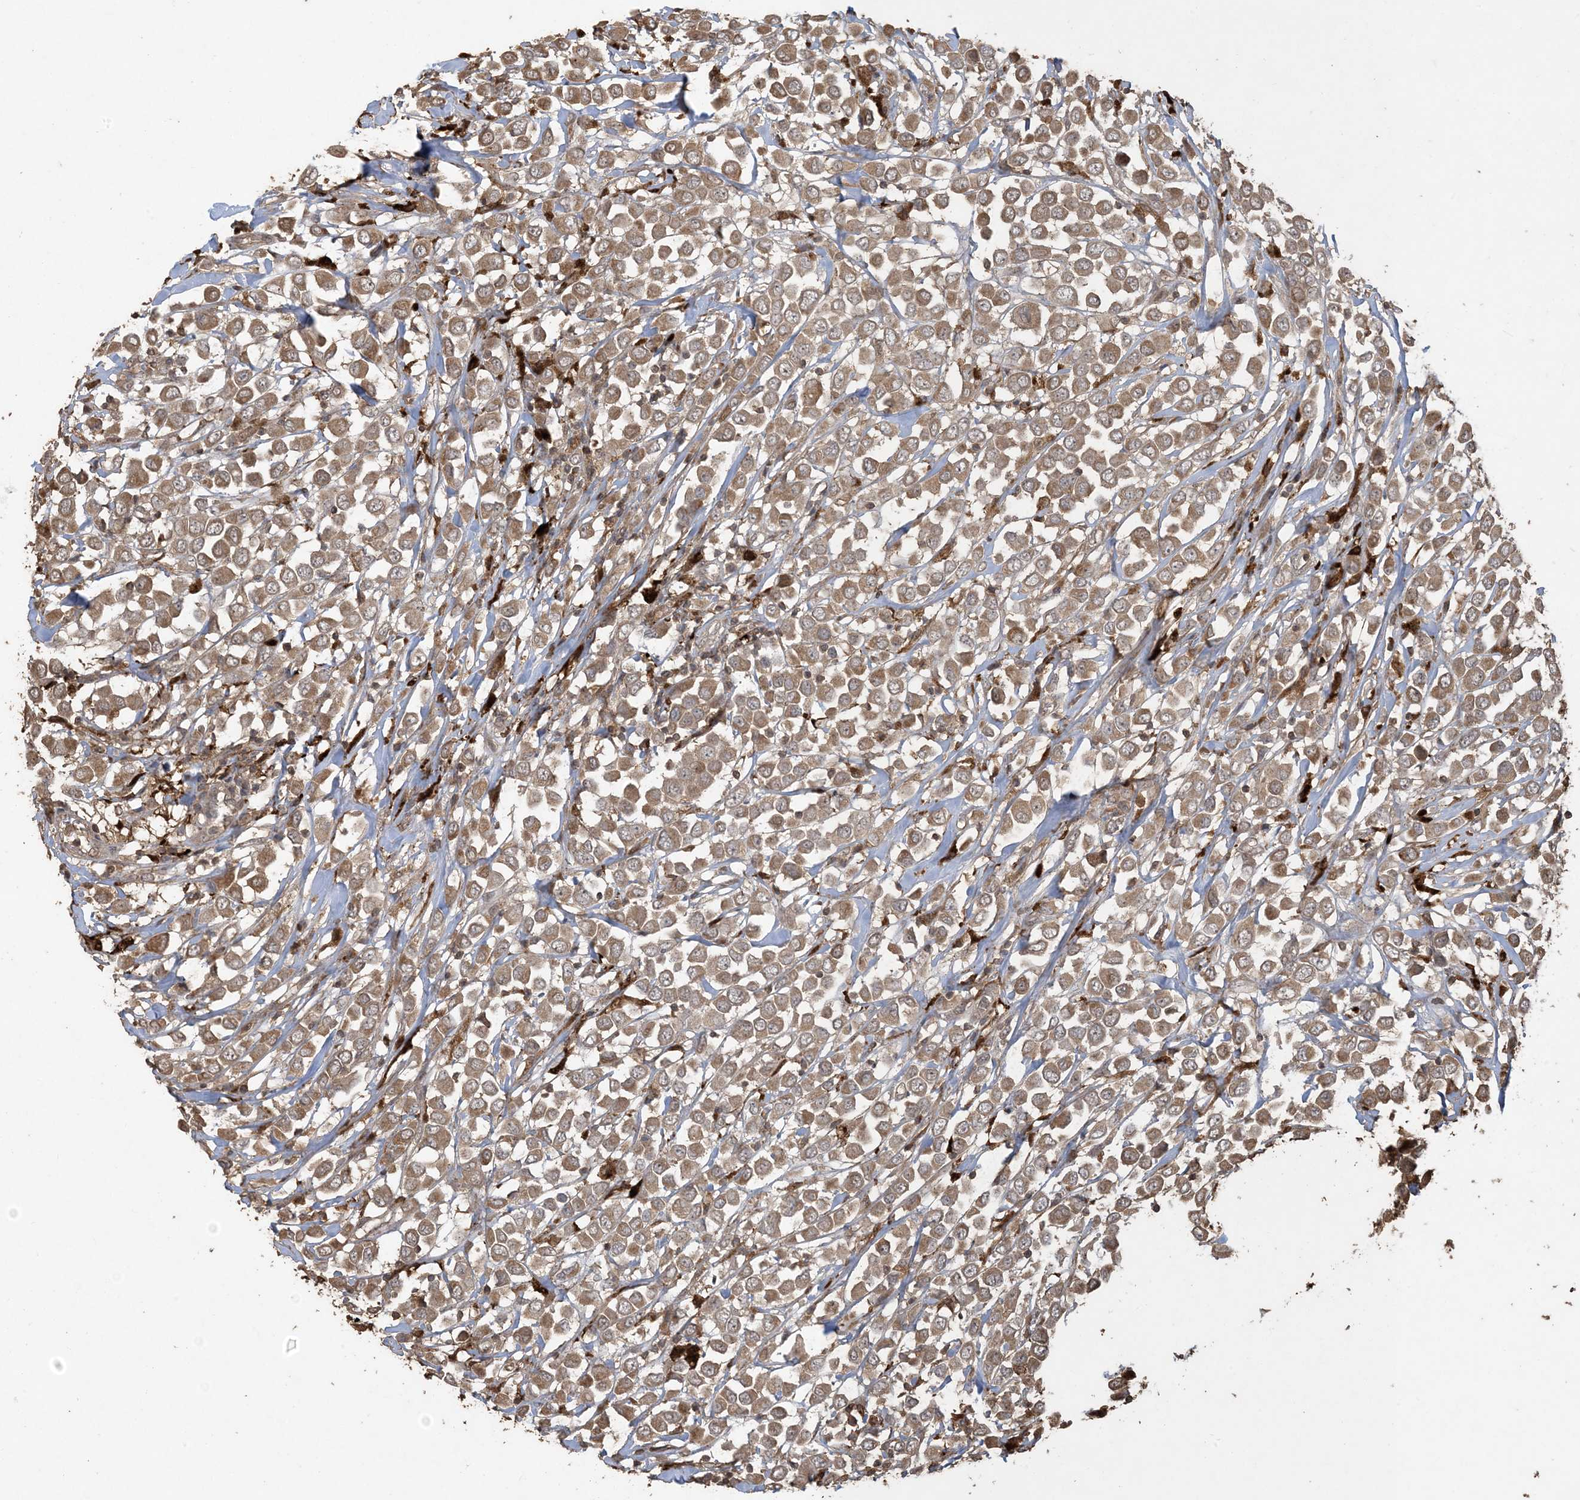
{"staining": {"intensity": "moderate", "quantity": ">75%", "location": "cytoplasmic/membranous"}, "tissue": "breast cancer", "cell_type": "Tumor cells", "image_type": "cancer", "snomed": [{"axis": "morphology", "description": "Duct carcinoma"}, {"axis": "topography", "description": "Breast"}], "caption": "Human breast cancer (infiltrating ductal carcinoma) stained for a protein (brown) exhibits moderate cytoplasmic/membranous positive expression in approximately >75% of tumor cells.", "gene": "EFCAB8", "patient": {"sex": "female", "age": 61}}